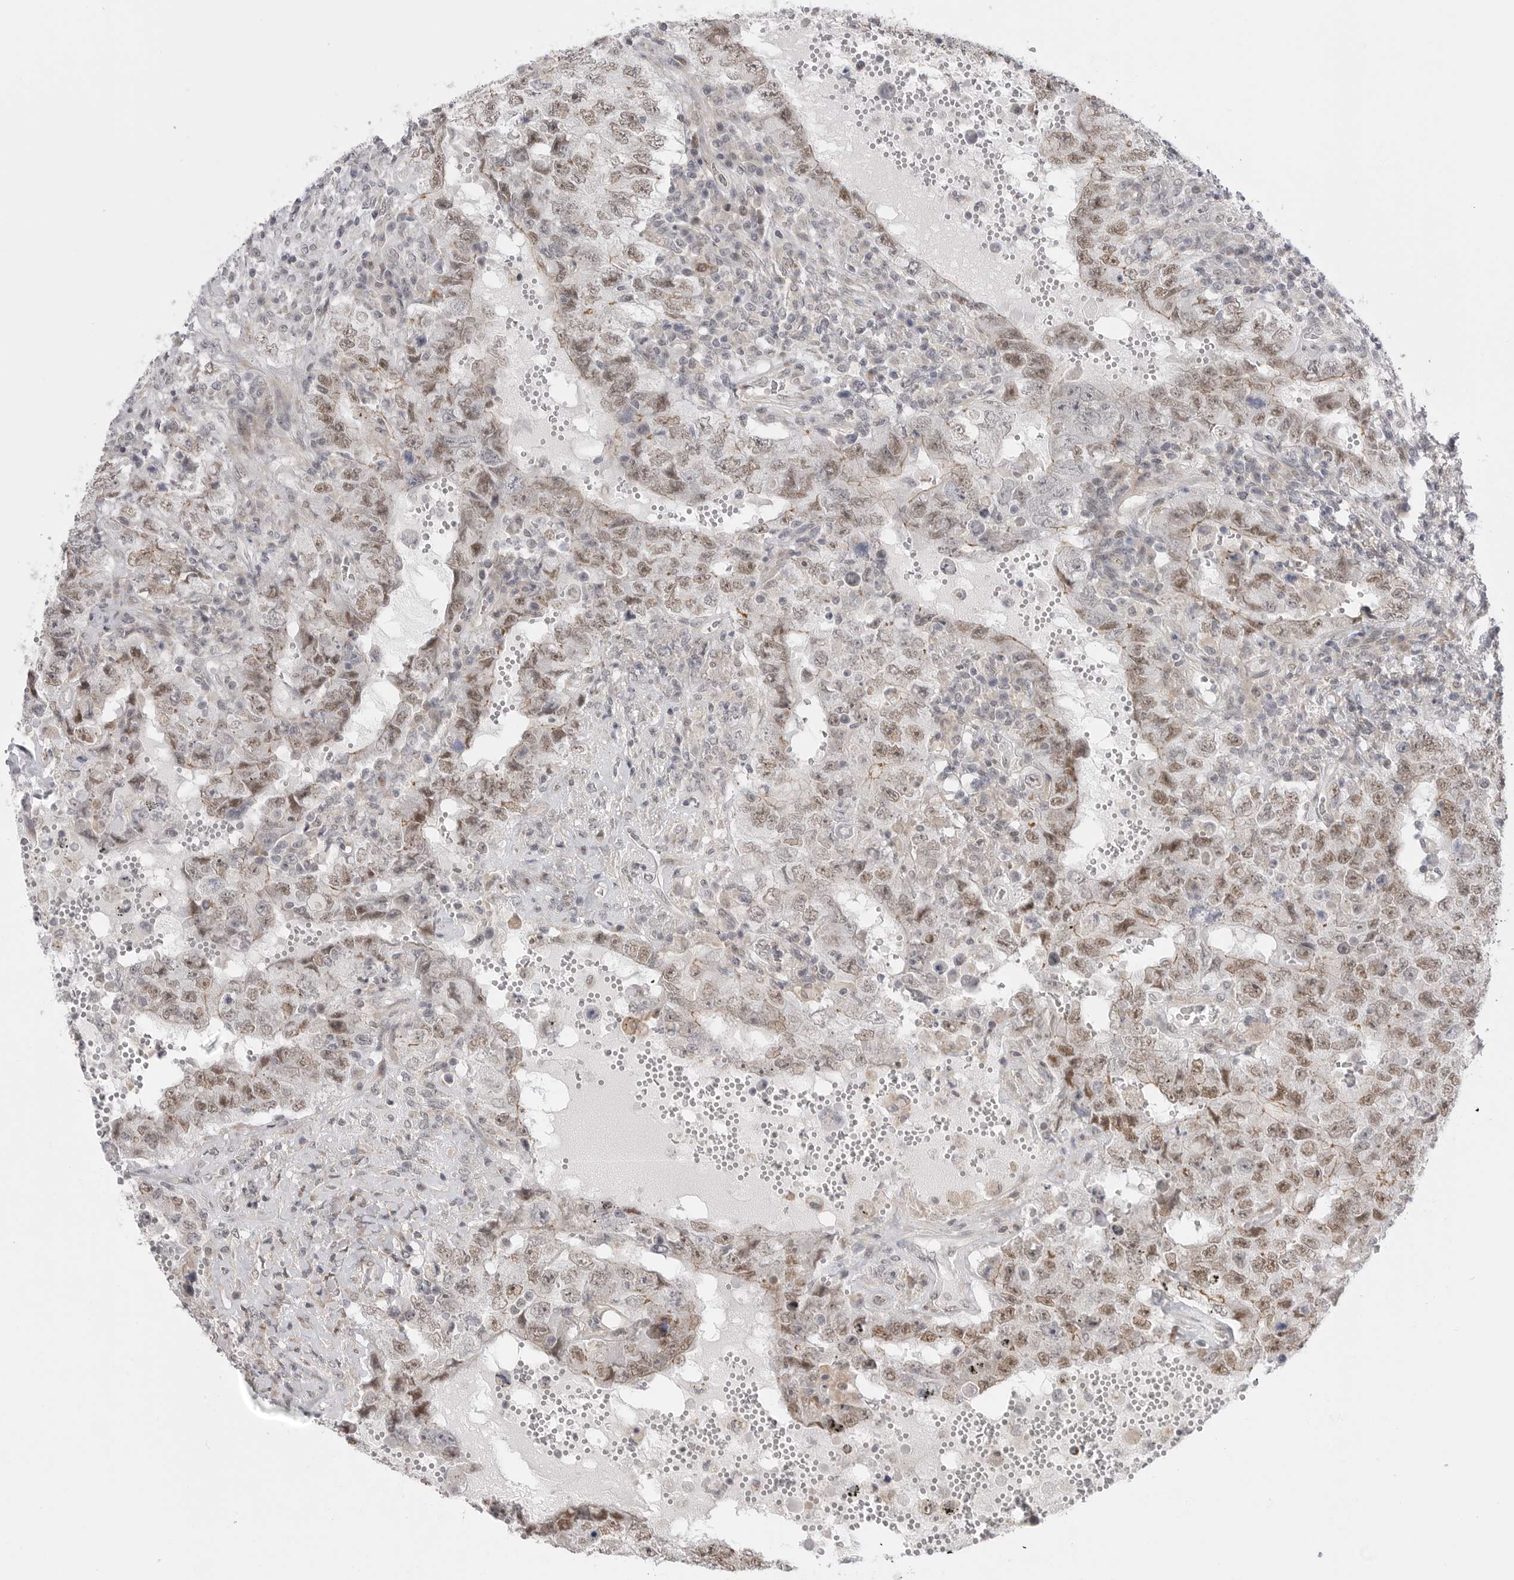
{"staining": {"intensity": "weak", "quantity": ">75%", "location": "nuclear"}, "tissue": "testis cancer", "cell_type": "Tumor cells", "image_type": "cancer", "snomed": [{"axis": "morphology", "description": "Carcinoma, Embryonal, NOS"}, {"axis": "topography", "description": "Testis"}], "caption": "Testis cancer stained with DAB IHC reveals low levels of weak nuclear positivity in about >75% of tumor cells.", "gene": "GGT6", "patient": {"sex": "male", "age": 26}}